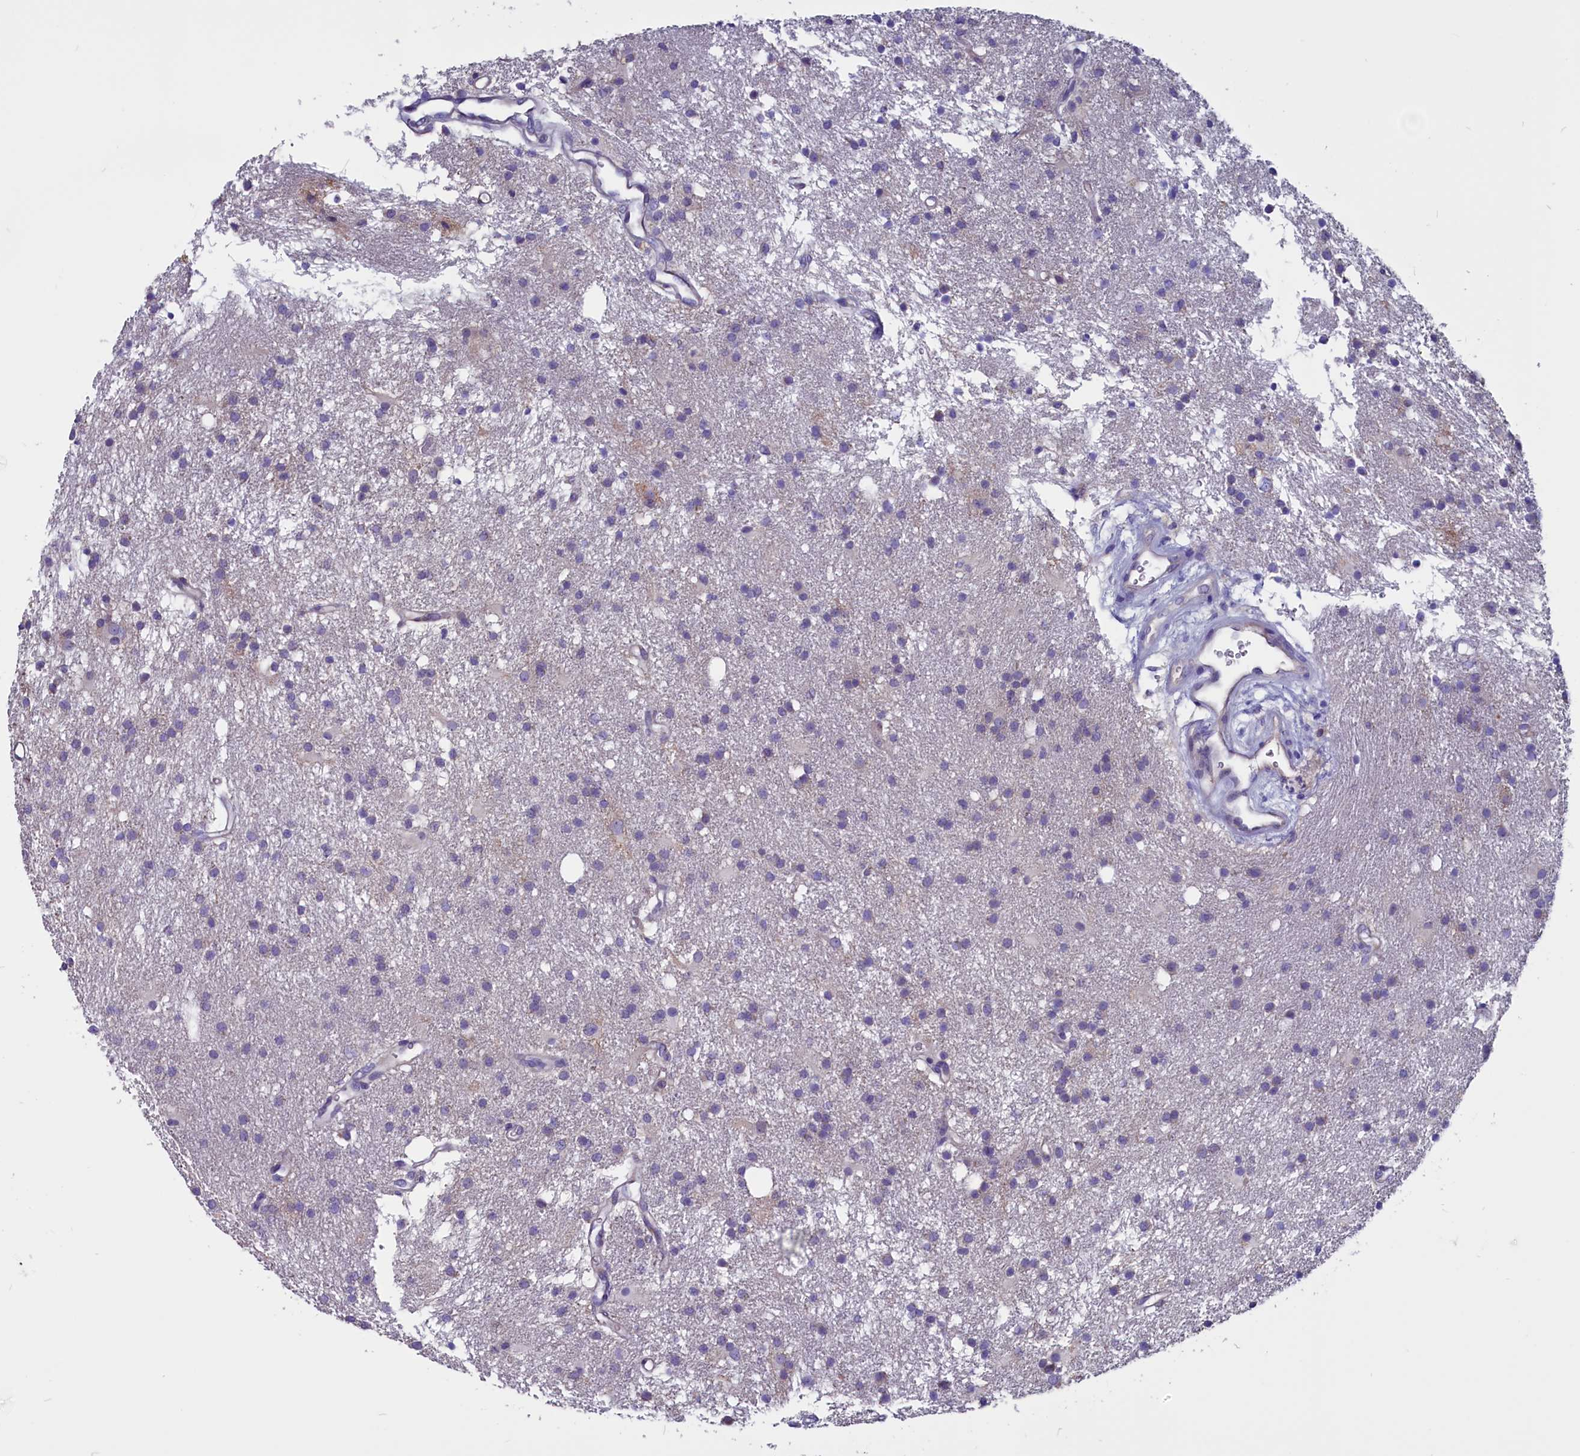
{"staining": {"intensity": "negative", "quantity": "none", "location": "none"}, "tissue": "glioma", "cell_type": "Tumor cells", "image_type": "cancer", "snomed": [{"axis": "morphology", "description": "Glioma, malignant, High grade"}, {"axis": "topography", "description": "Brain"}], "caption": "The micrograph shows no significant expression in tumor cells of malignant high-grade glioma. (DAB immunohistochemistry, high magnification).", "gene": "CCBE1", "patient": {"sex": "male", "age": 77}}